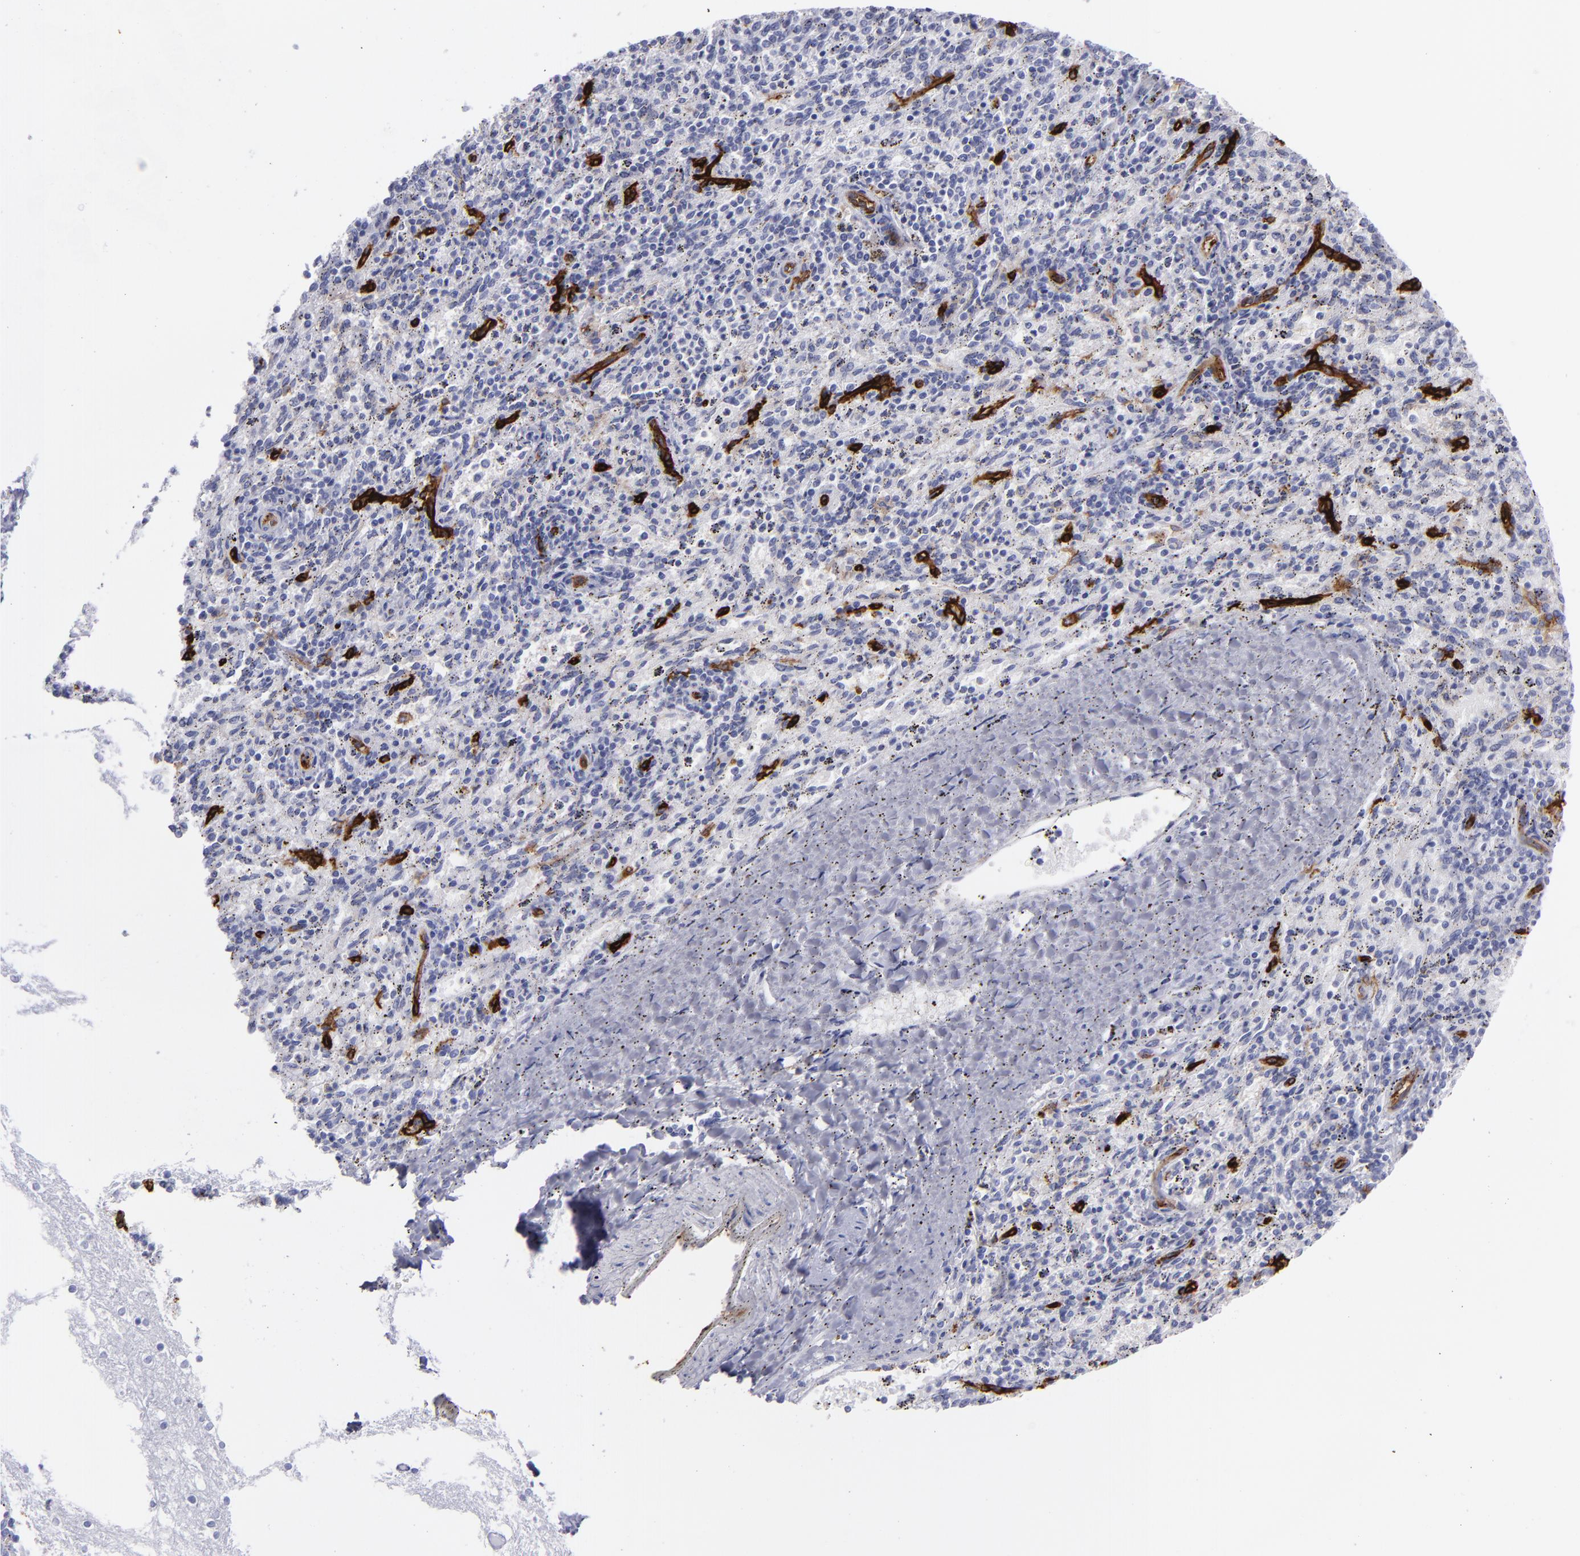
{"staining": {"intensity": "negative", "quantity": "none", "location": "none"}, "tissue": "spleen", "cell_type": "Cells in red pulp", "image_type": "normal", "snomed": [{"axis": "morphology", "description": "Normal tissue, NOS"}, {"axis": "topography", "description": "Spleen"}], "caption": "This is a micrograph of immunohistochemistry (IHC) staining of benign spleen, which shows no staining in cells in red pulp. (DAB (3,3'-diaminobenzidine) immunohistochemistry visualized using brightfield microscopy, high magnification).", "gene": "ACE", "patient": {"sex": "female", "age": 10}}